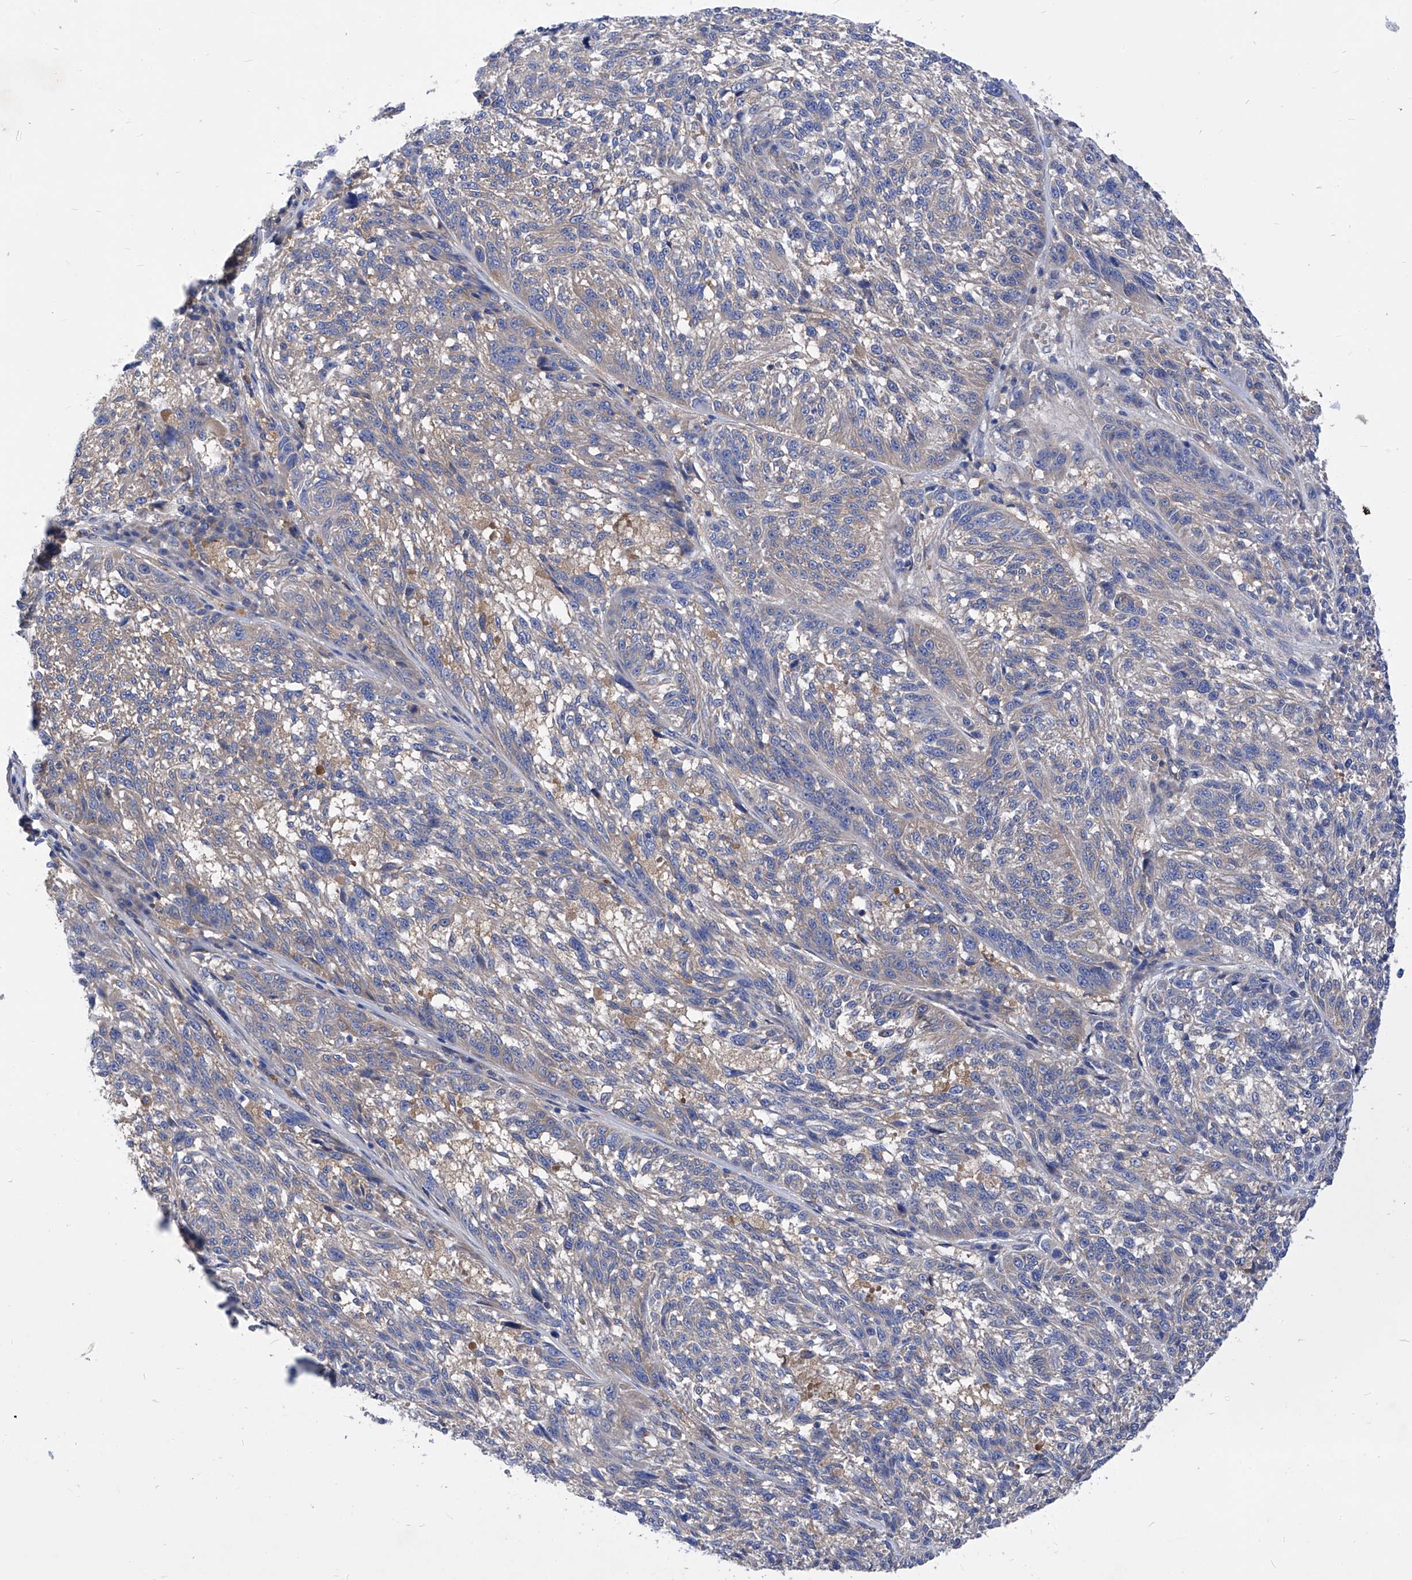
{"staining": {"intensity": "weak", "quantity": "<25%", "location": "cytoplasmic/membranous"}, "tissue": "melanoma", "cell_type": "Tumor cells", "image_type": "cancer", "snomed": [{"axis": "morphology", "description": "Malignant melanoma, NOS"}, {"axis": "topography", "description": "Skin"}], "caption": "Immunohistochemistry micrograph of neoplastic tissue: human malignant melanoma stained with DAB demonstrates no significant protein positivity in tumor cells. The staining was performed using DAB (3,3'-diaminobenzidine) to visualize the protein expression in brown, while the nuclei were stained in blue with hematoxylin (Magnification: 20x).", "gene": "XPNPEP1", "patient": {"sex": "male", "age": 53}}